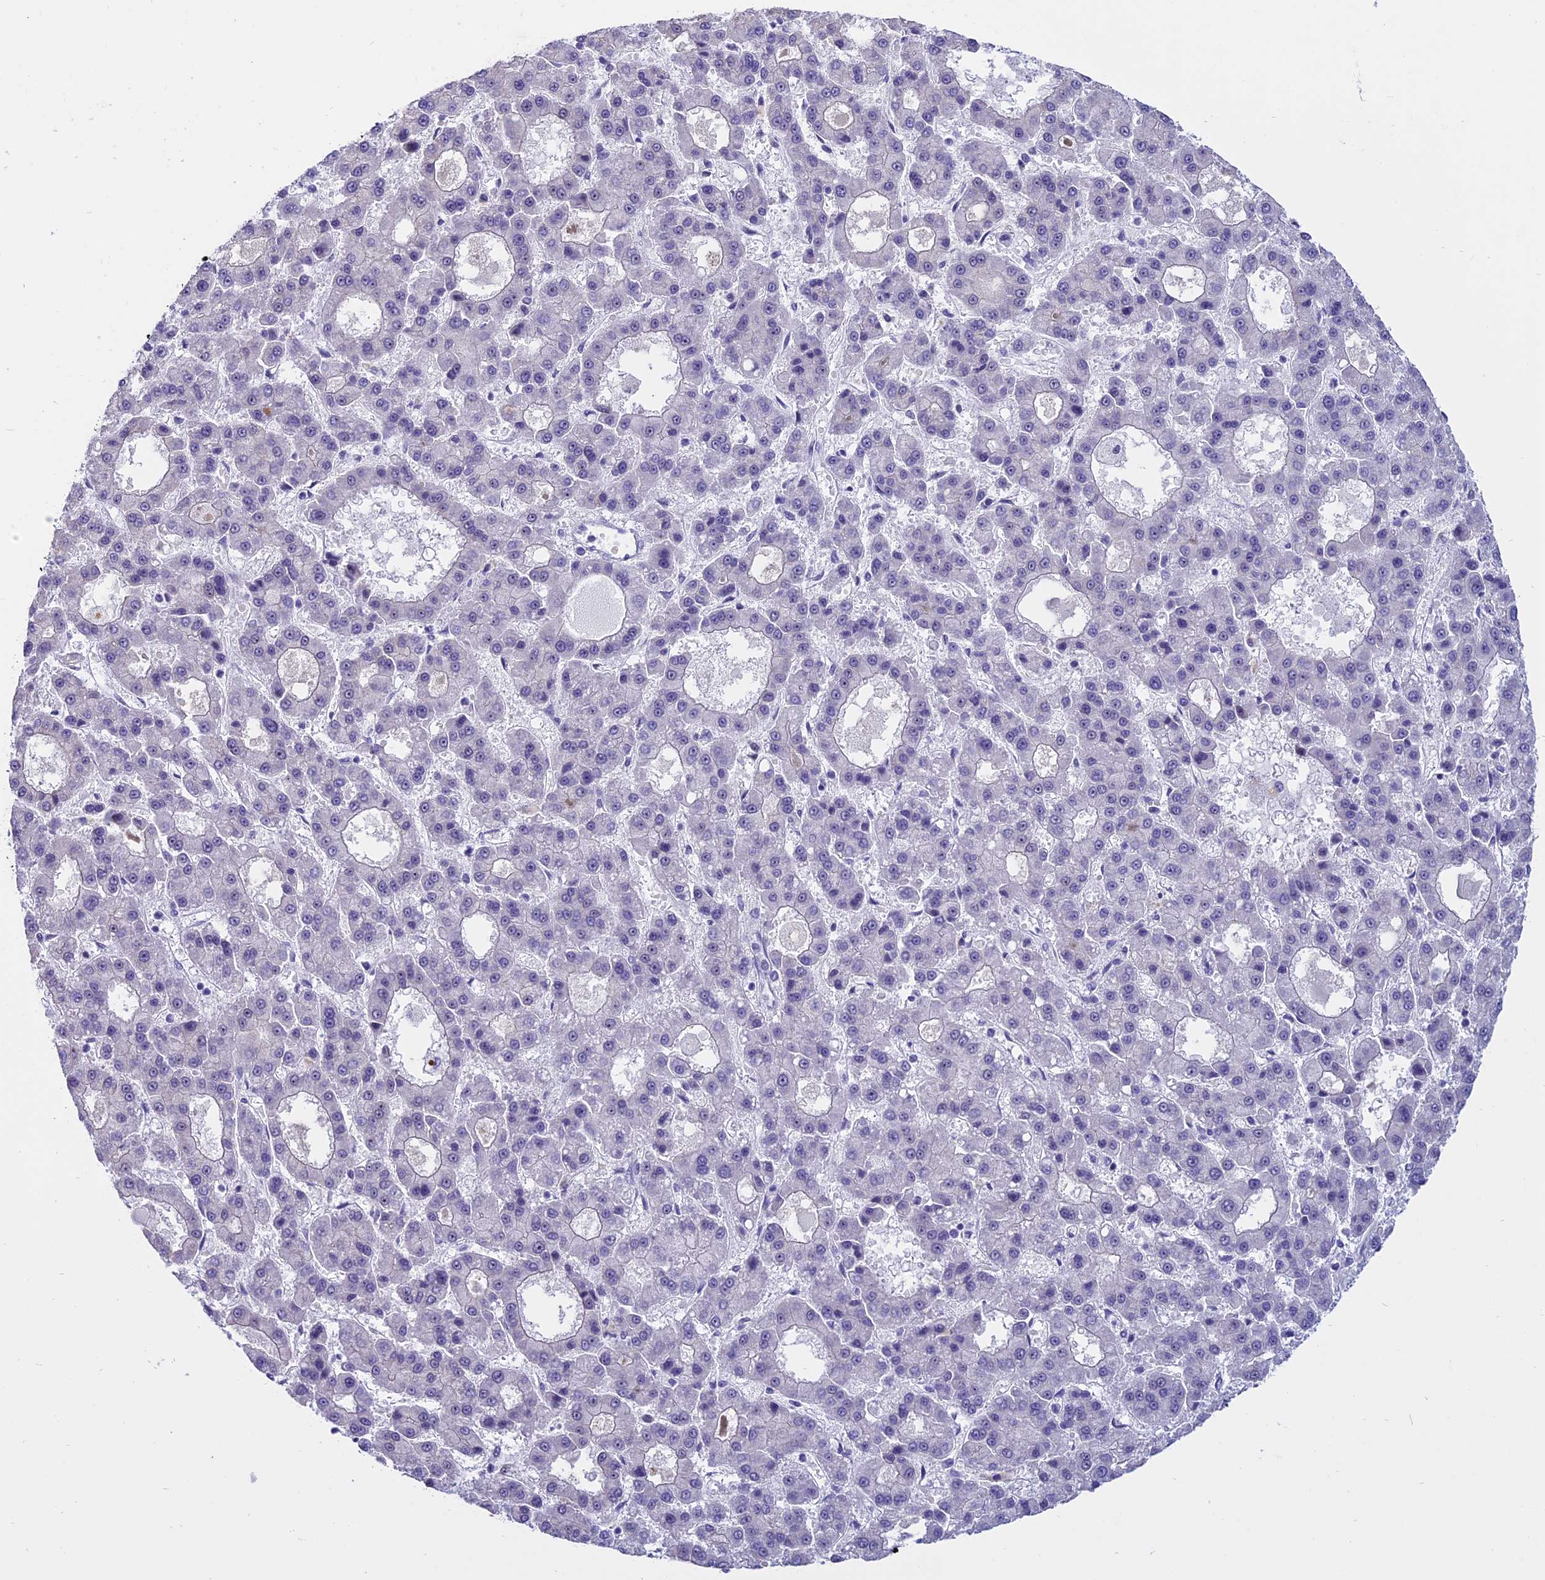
{"staining": {"intensity": "negative", "quantity": "none", "location": "none"}, "tissue": "liver cancer", "cell_type": "Tumor cells", "image_type": "cancer", "snomed": [{"axis": "morphology", "description": "Carcinoma, Hepatocellular, NOS"}, {"axis": "topography", "description": "Liver"}], "caption": "This is a micrograph of IHC staining of liver hepatocellular carcinoma, which shows no expression in tumor cells.", "gene": "TBL3", "patient": {"sex": "male", "age": 70}}